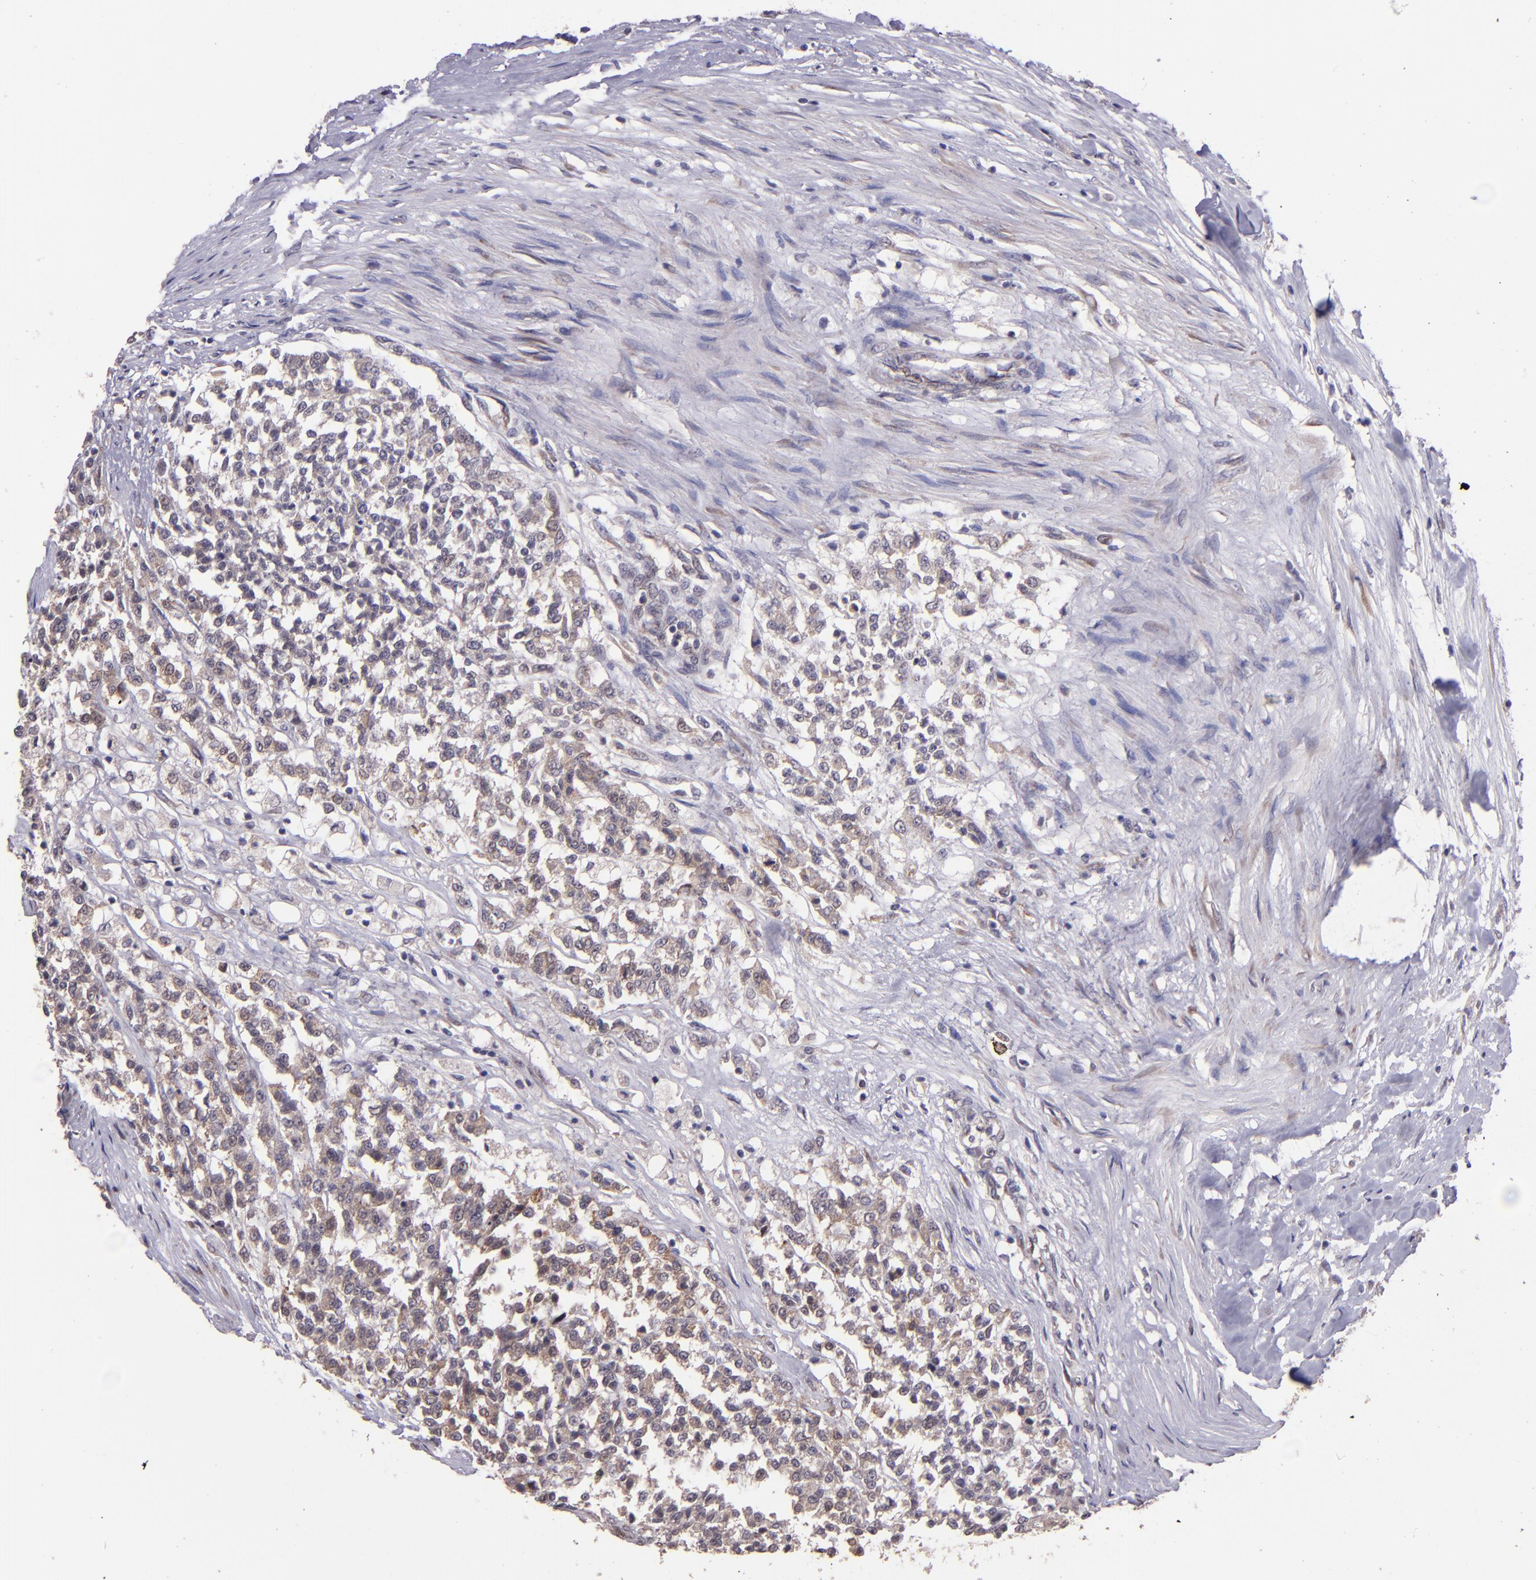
{"staining": {"intensity": "weak", "quantity": "<25%", "location": "cytoplasmic/membranous"}, "tissue": "testis cancer", "cell_type": "Tumor cells", "image_type": "cancer", "snomed": [{"axis": "morphology", "description": "Seminoma, NOS"}, {"axis": "topography", "description": "Testis"}], "caption": "DAB immunohistochemical staining of seminoma (testis) shows no significant staining in tumor cells.", "gene": "TAF7L", "patient": {"sex": "male", "age": 59}}